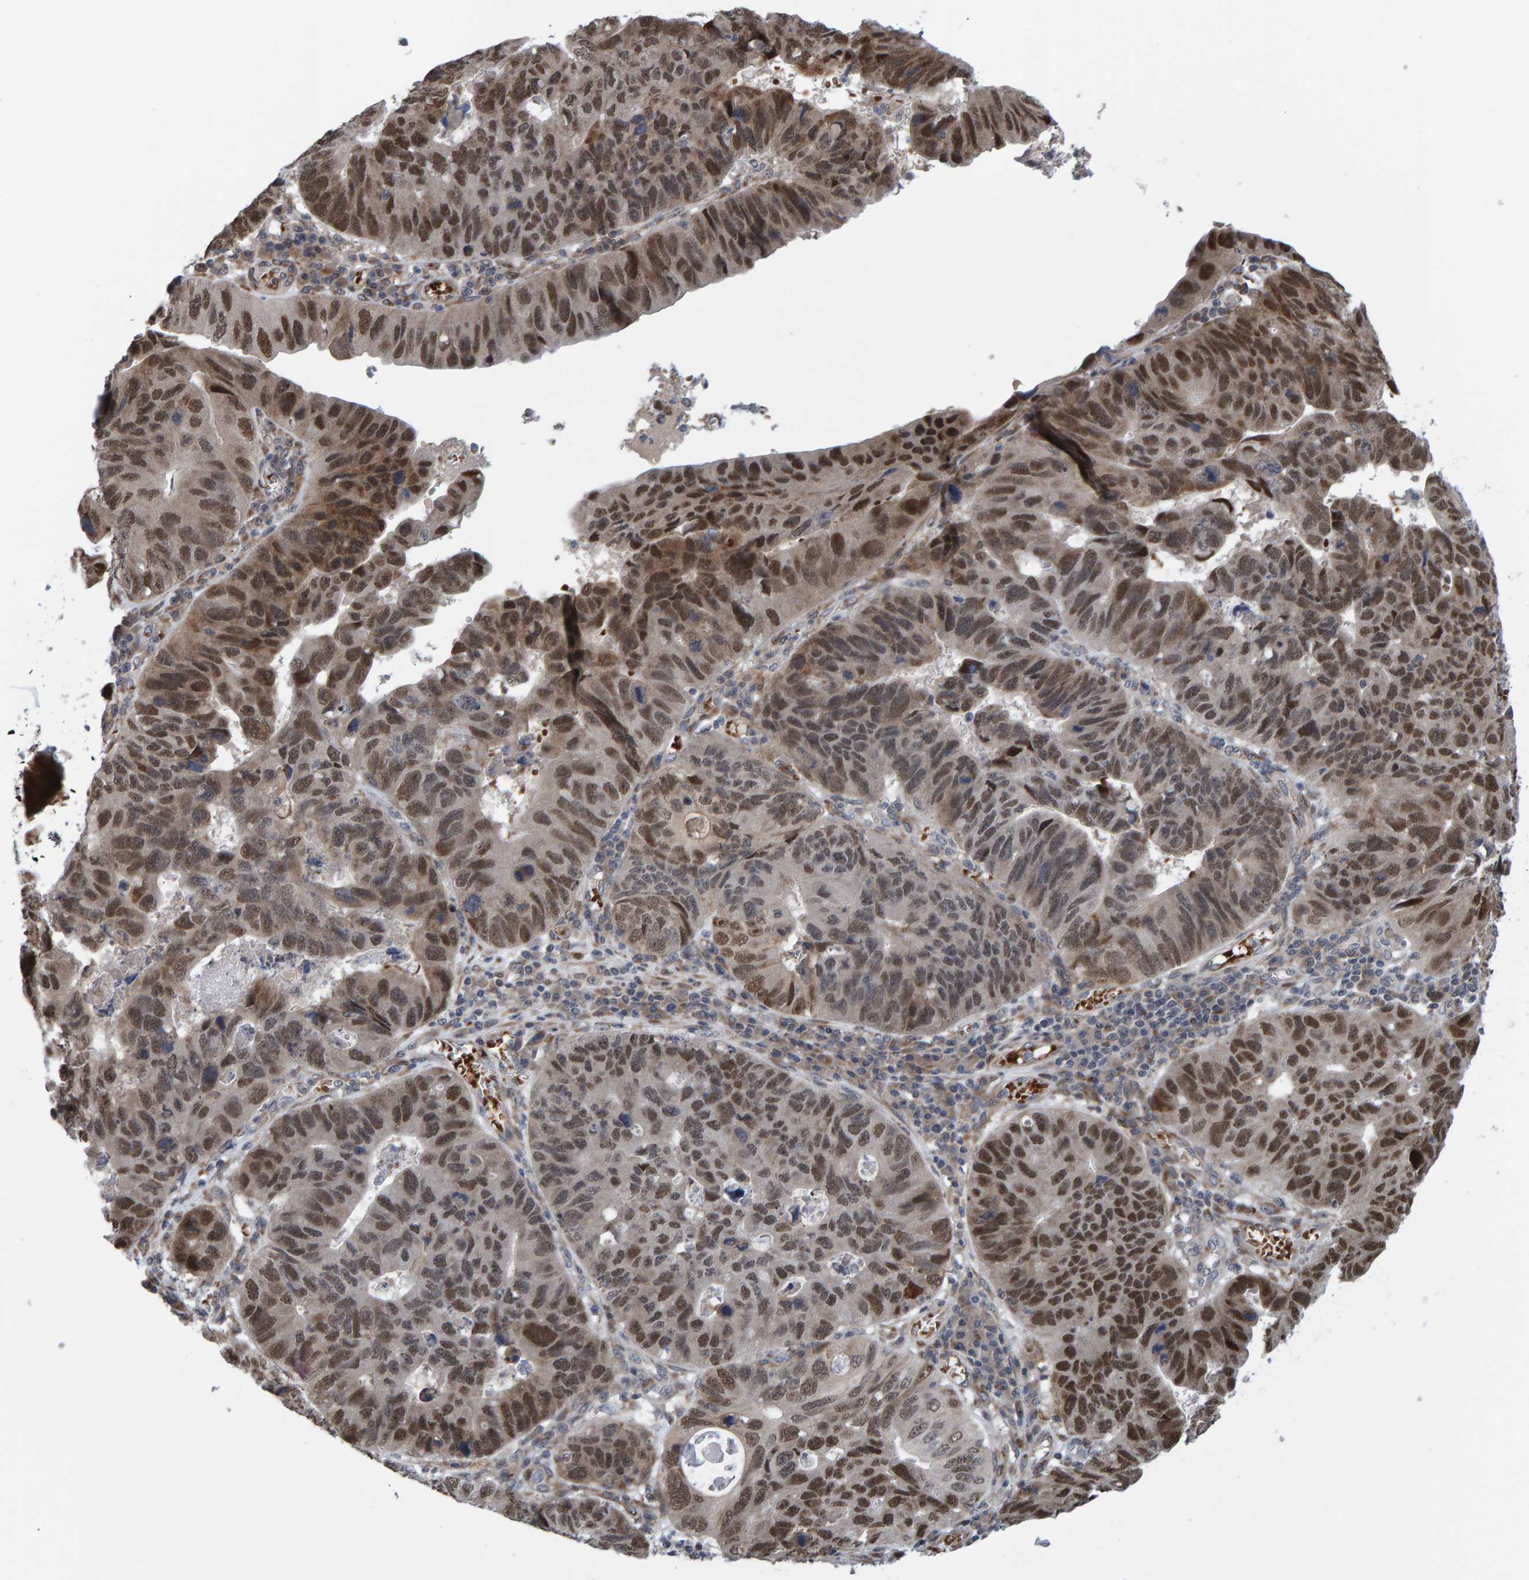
{"staining": {"intensity": "strong", "quantity": "25%-75%", "location": "nuclear"}, "tissue": "stomach cancer", "cell_type": "Tumor cells", "image_type": "cancer", "snomed": [{"axis": "morphology", "description": "Adenocarcinoma, NOS"}, {"axis": "topography", "description": "Stomach"}], "caption": "DAB (3,3'-diaminobenzidine) immunohistochemical staining of human stomach cancer (adenocarcinoma) displays strong nuclear protein staining in approximately 25%-75% of tumor cells.", "gene": "MFSD6L", "patient": {"sex": "male", "age": 59}}